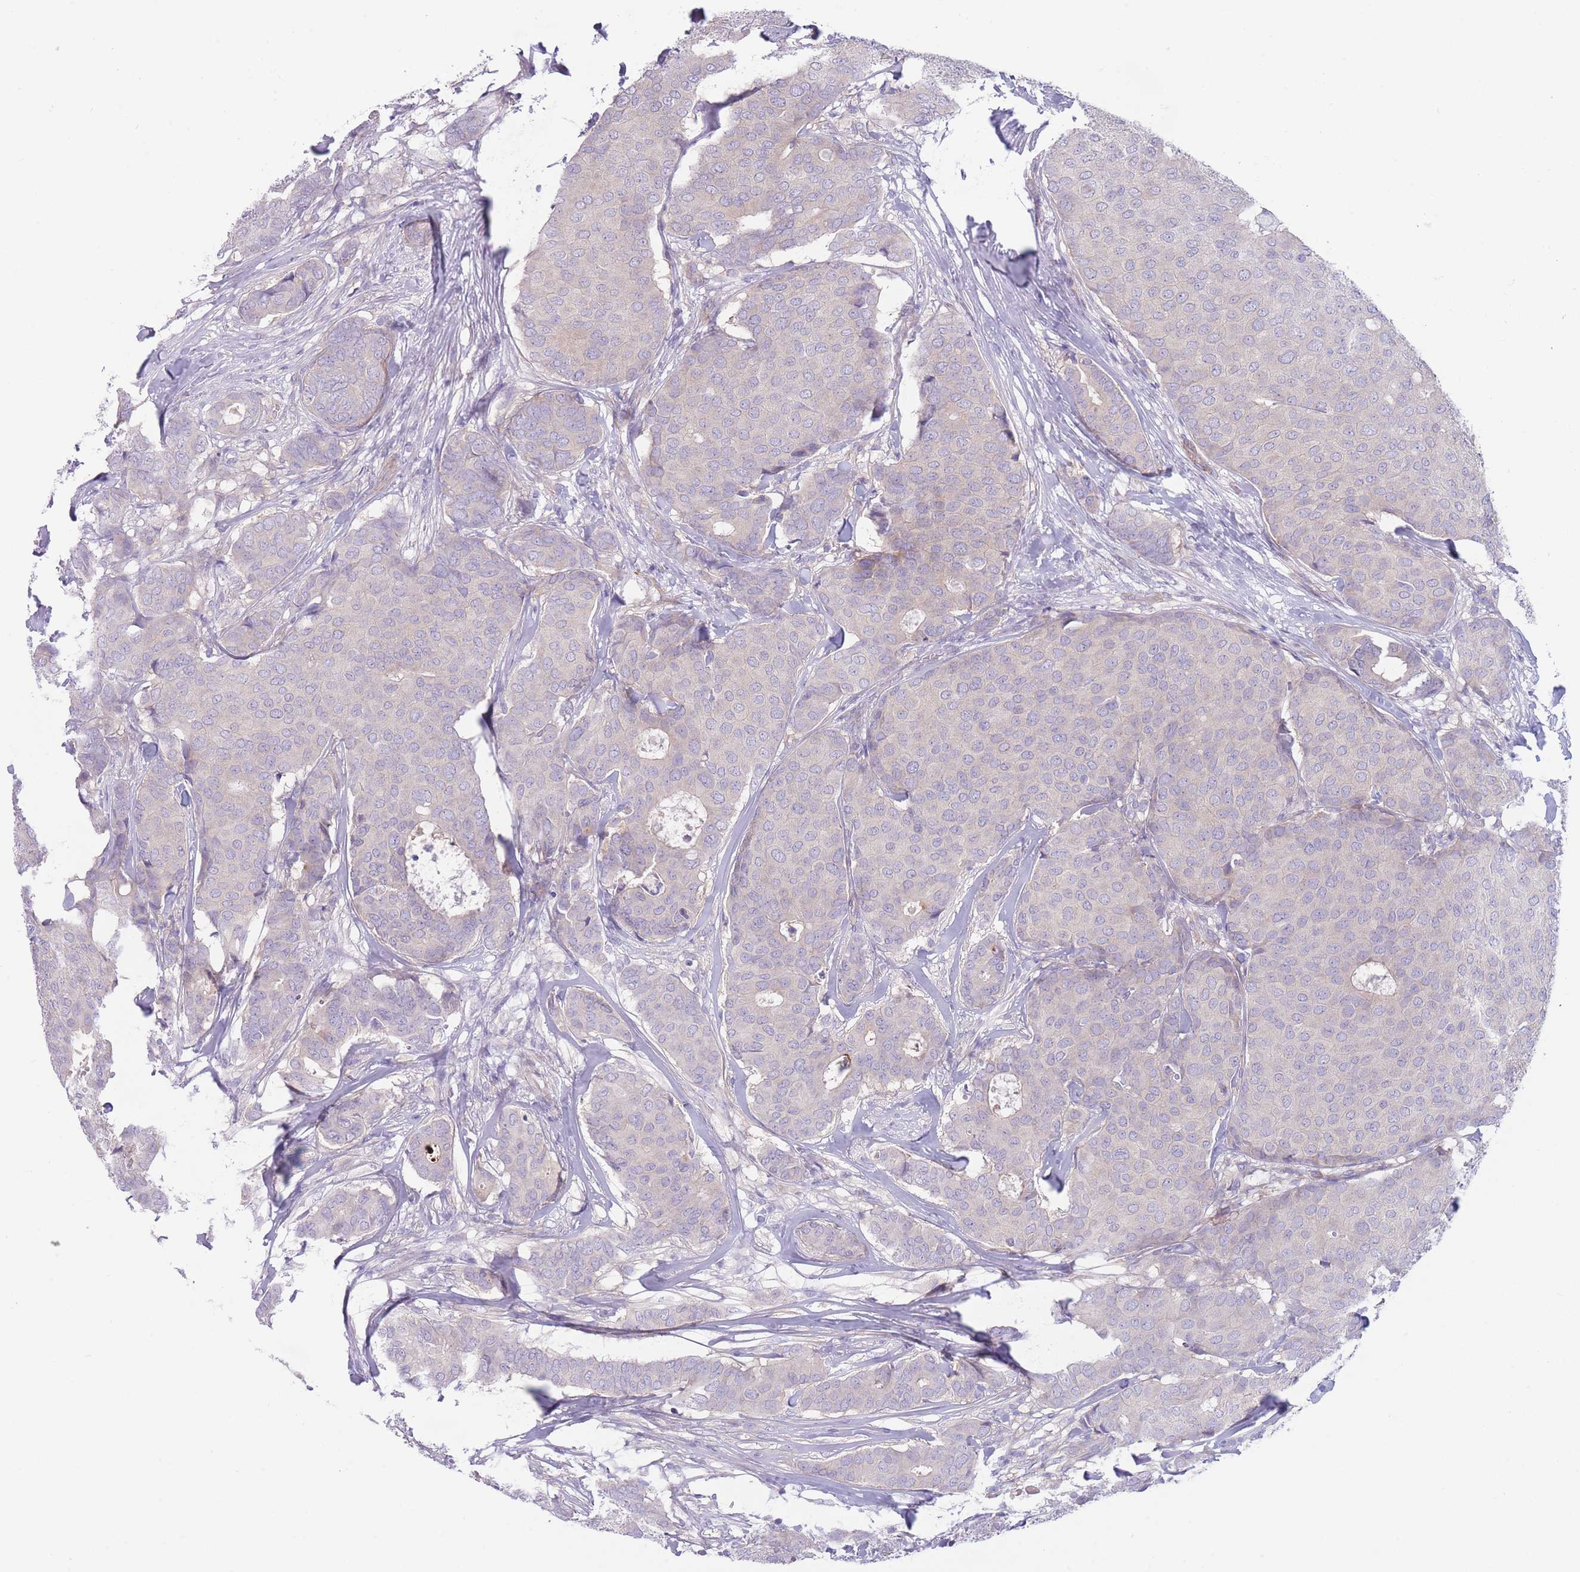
{"staining": {"intensity": "negative", "quantity": "none", "location": "none"}, "tissue": "breast cancer", "cell_type": "Tumor cells", "image_type": "cancer", "snomed": [{"axis": "morphology", "description": "Duct carcinoma"}, {"axis": "topography", "description": "Breast"}], "caption": "Image shows no protein staining in tumor cells of breast intraductal carcinoma tissue. (DAB (3,3'-diaminobenzidine) immunohistochemistry, high magnification).", "gene": "PNPLA5", "patient": {"sex": "female", "age": 75}}